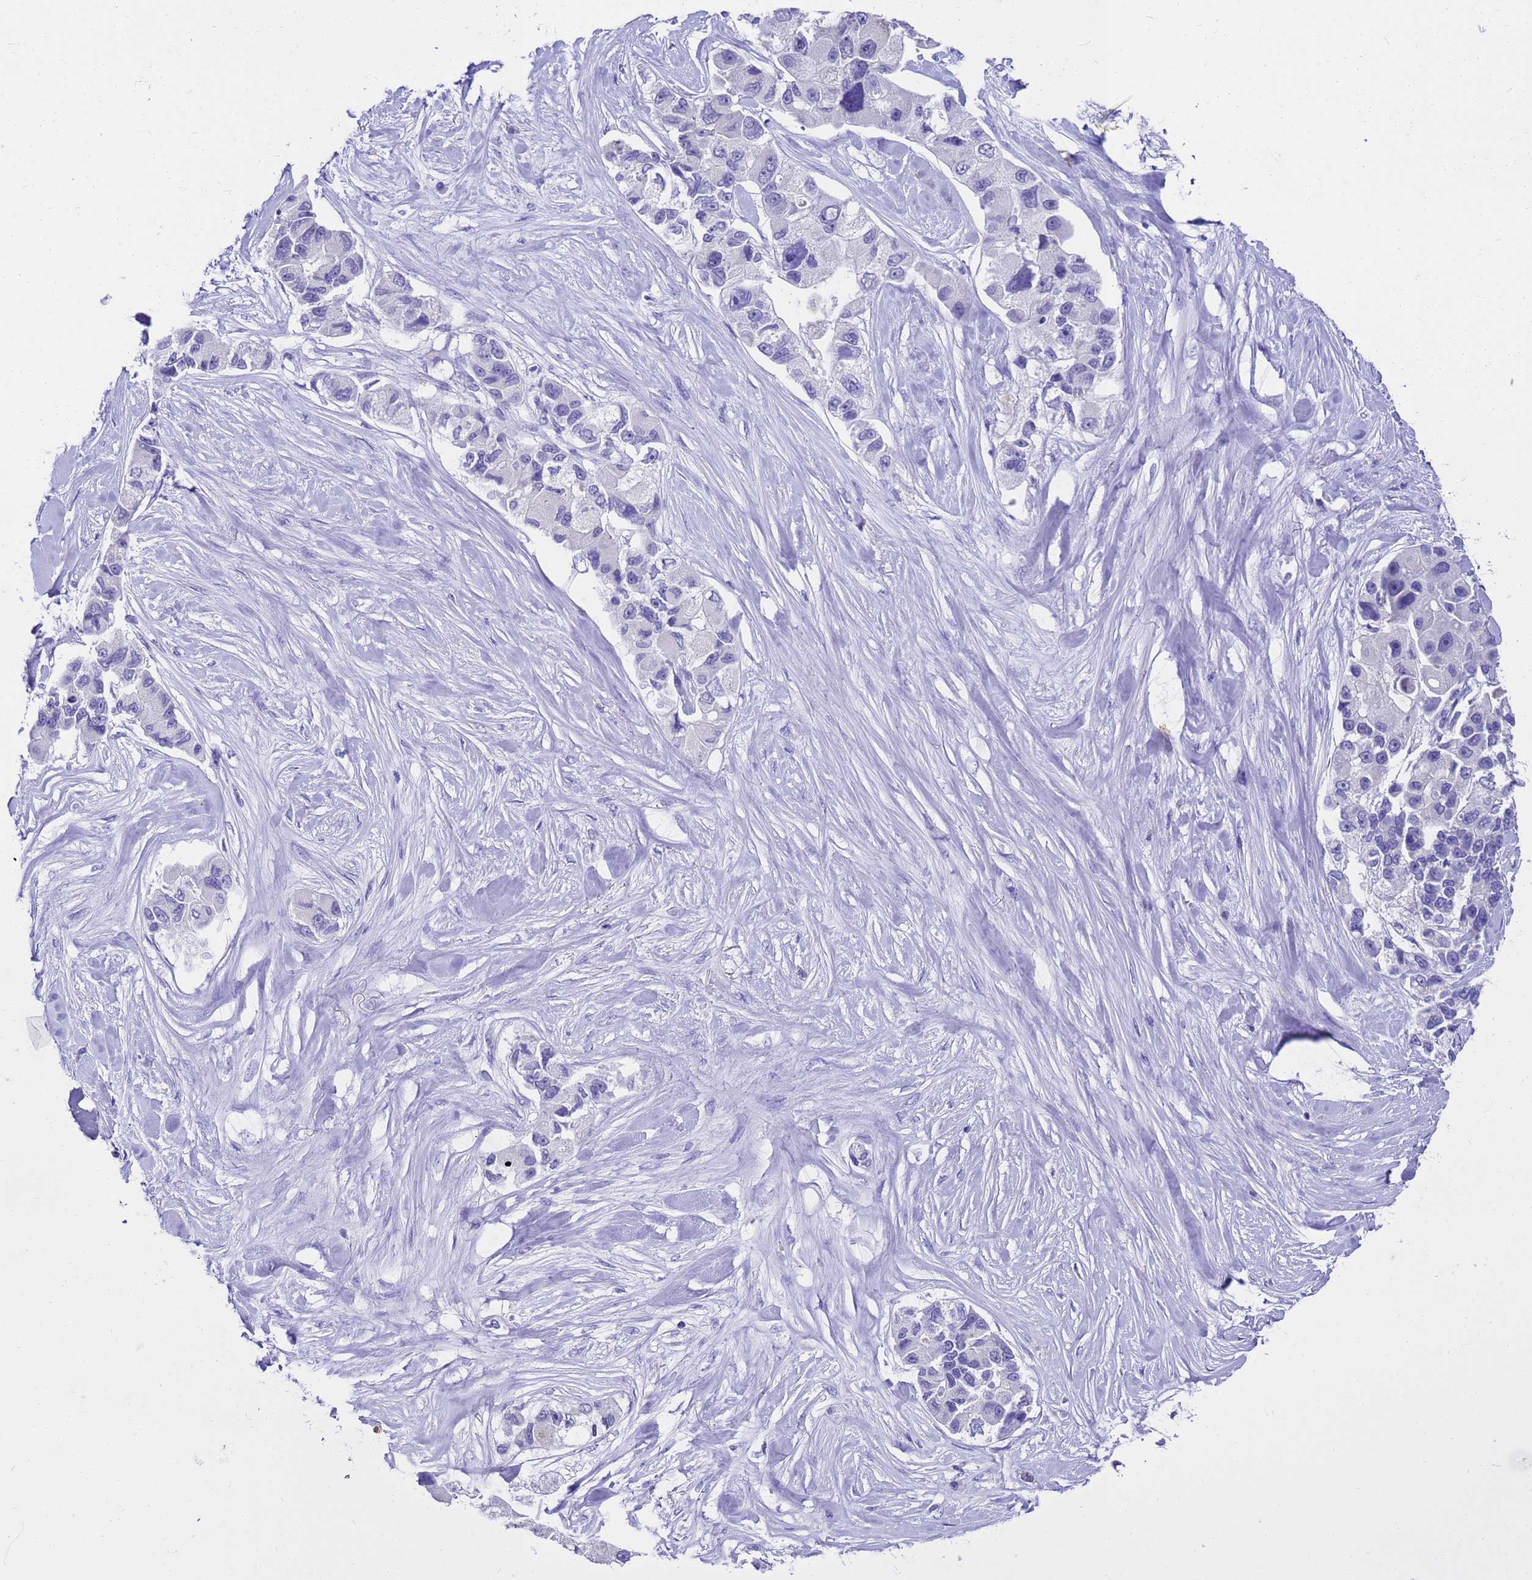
{"staining": {"intensity": "negative", "quantity": "none", "location": "none"}, "tissue": "lung cancer", "cell_type": "Tumor cells", "image_type": "cancer", "snomed": [{"axis": "morphology", "description": "Adenocarcinoma, NOS"}, {"axis": "topography", "description": "Lung"}], "caption": "IHC photomicrograph of lung adenocarcinoma stained for a protein (brown), which shows no positivity in tumor cells.", "gene": "MS4A13", "patient": {"sex": "female", "age": 54}}